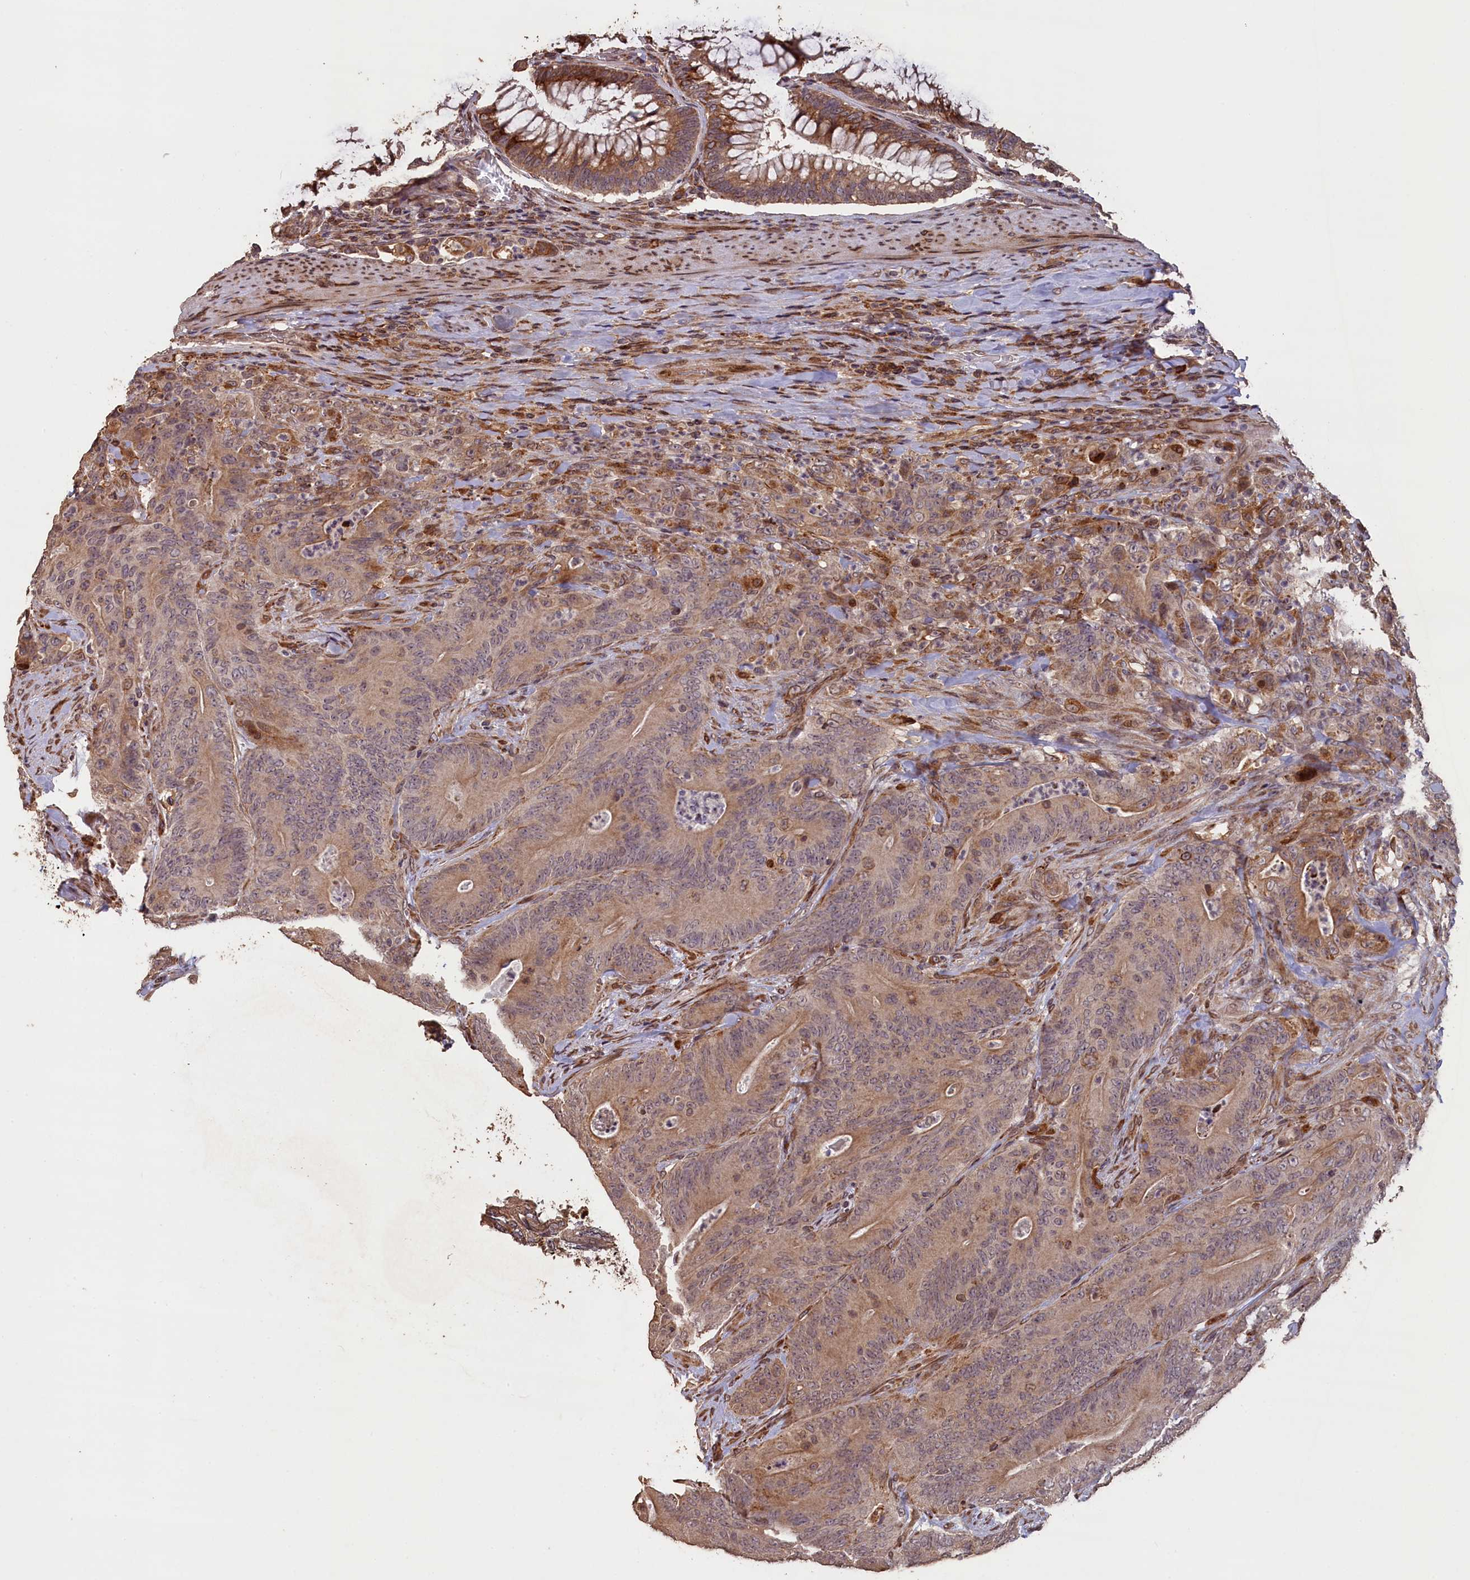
{"staining": {"intensity": "moderate", "quantity": ">75%", "location": "cytoplasmic/membranous"}, "tissue": "colorectal cancer", "cell_type": "Tumor cells", "image_type": "cancer", "snomed": [{"axis": "morphology", "description": "Normal tissue, NOS"}, {"axis": "topography", "description": "Colon"}], "caption": "Brown immunohistochemical staining in colorectal cancer displays moderate cytoplasmic/membranous positivity in approximately >75% of tumor cells.", "gene": "SLC38A7", "patient": {"sex": "female", "age": 82}}